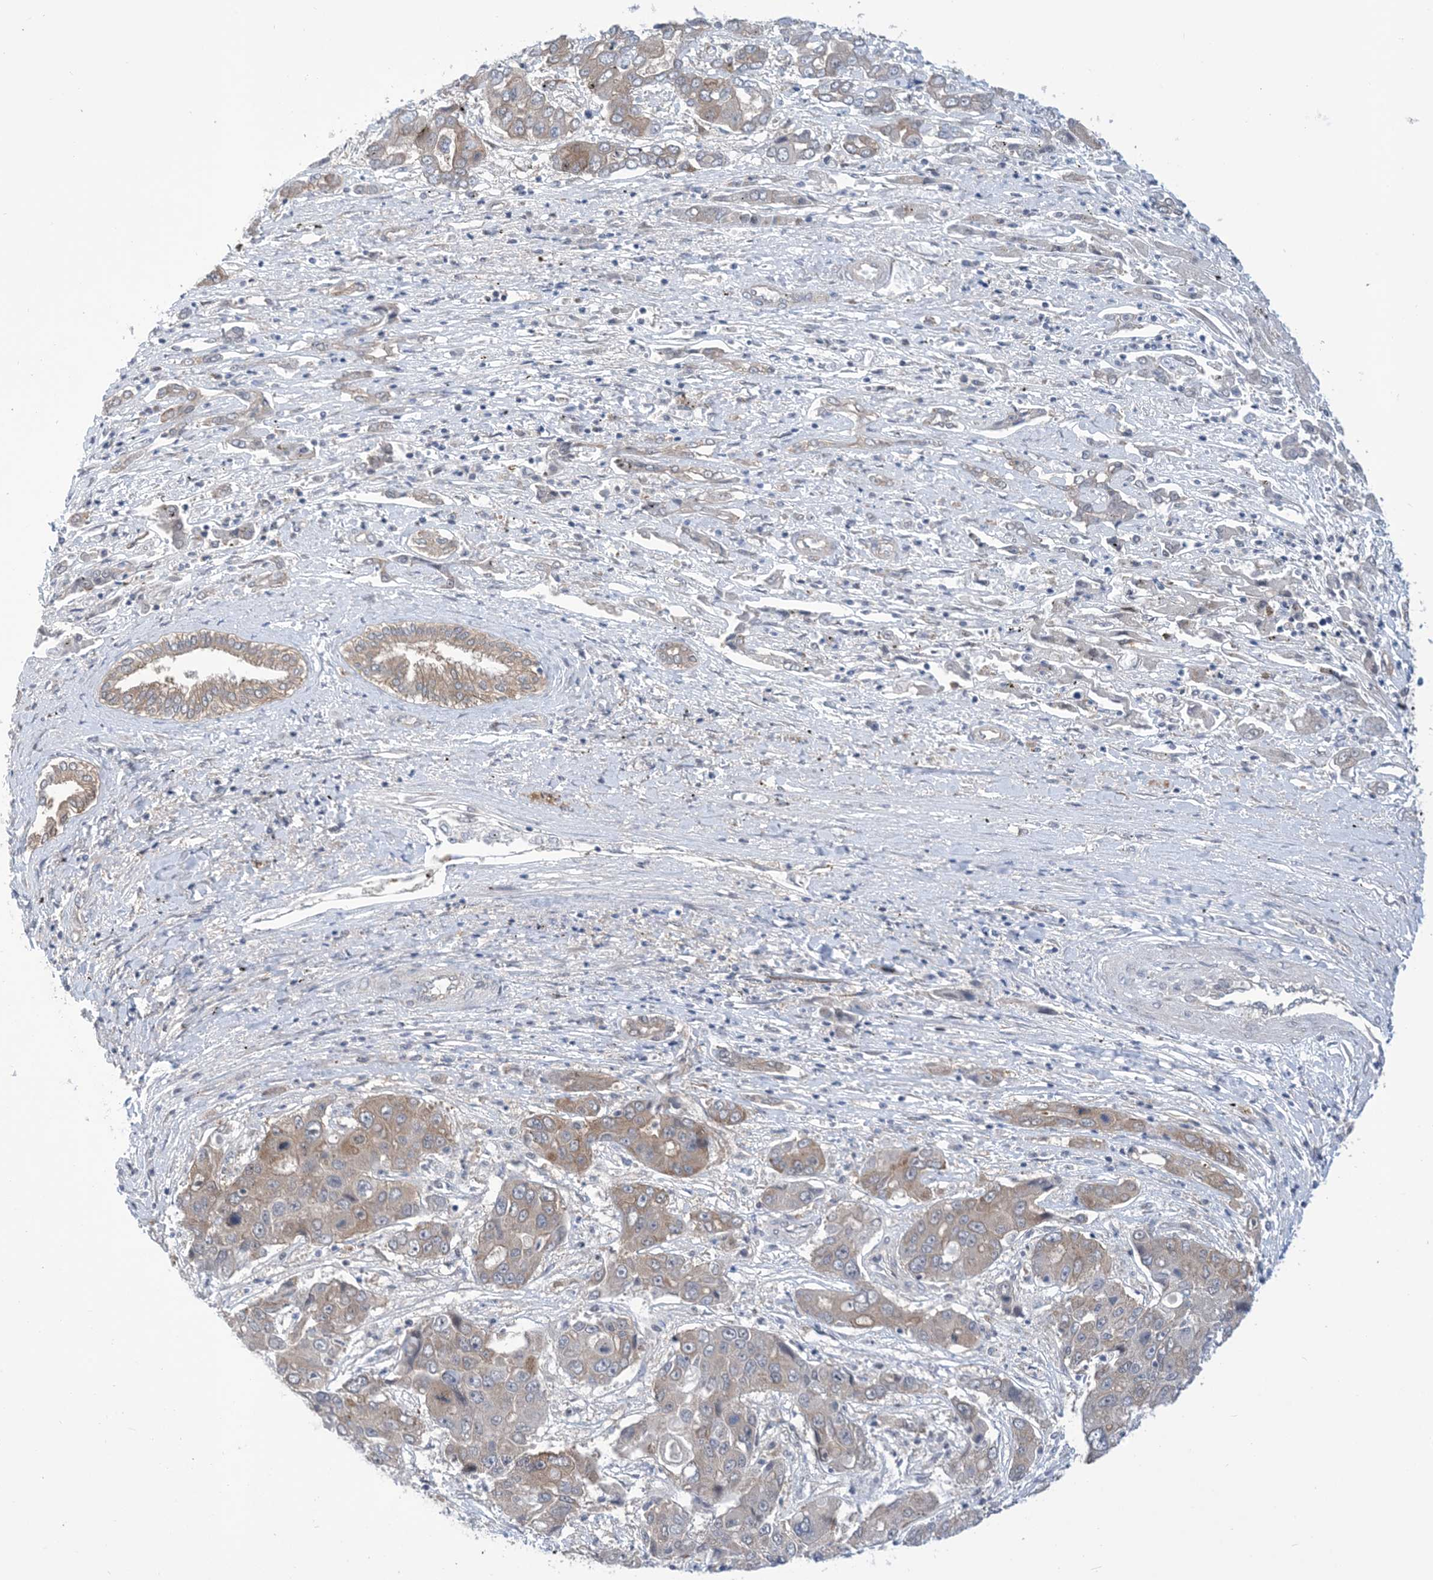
{"staining": {"intensity": "weak", "quantity": ">75%", "location": "cytoplasmic/membranous"}, "tissue": "liver cancer", "cell_type": "Tumor cells", "image_type": "cancer", "snomed": [{"axis": "morphology", "description": "Cholangiocarcinoma"}, {"axis": "topography", "description": "Liver"}], "caption": "Immunohistochemistry (IHC) of human liver cancer reveals low levels of weak cytoplasmic/membranous positivity in about >75% of tumor cells. (Brightfield microscopy of DAB IHC at high magnification).", "gene": "EHBP1", "patient": {"sex": "male", "age": 67}}